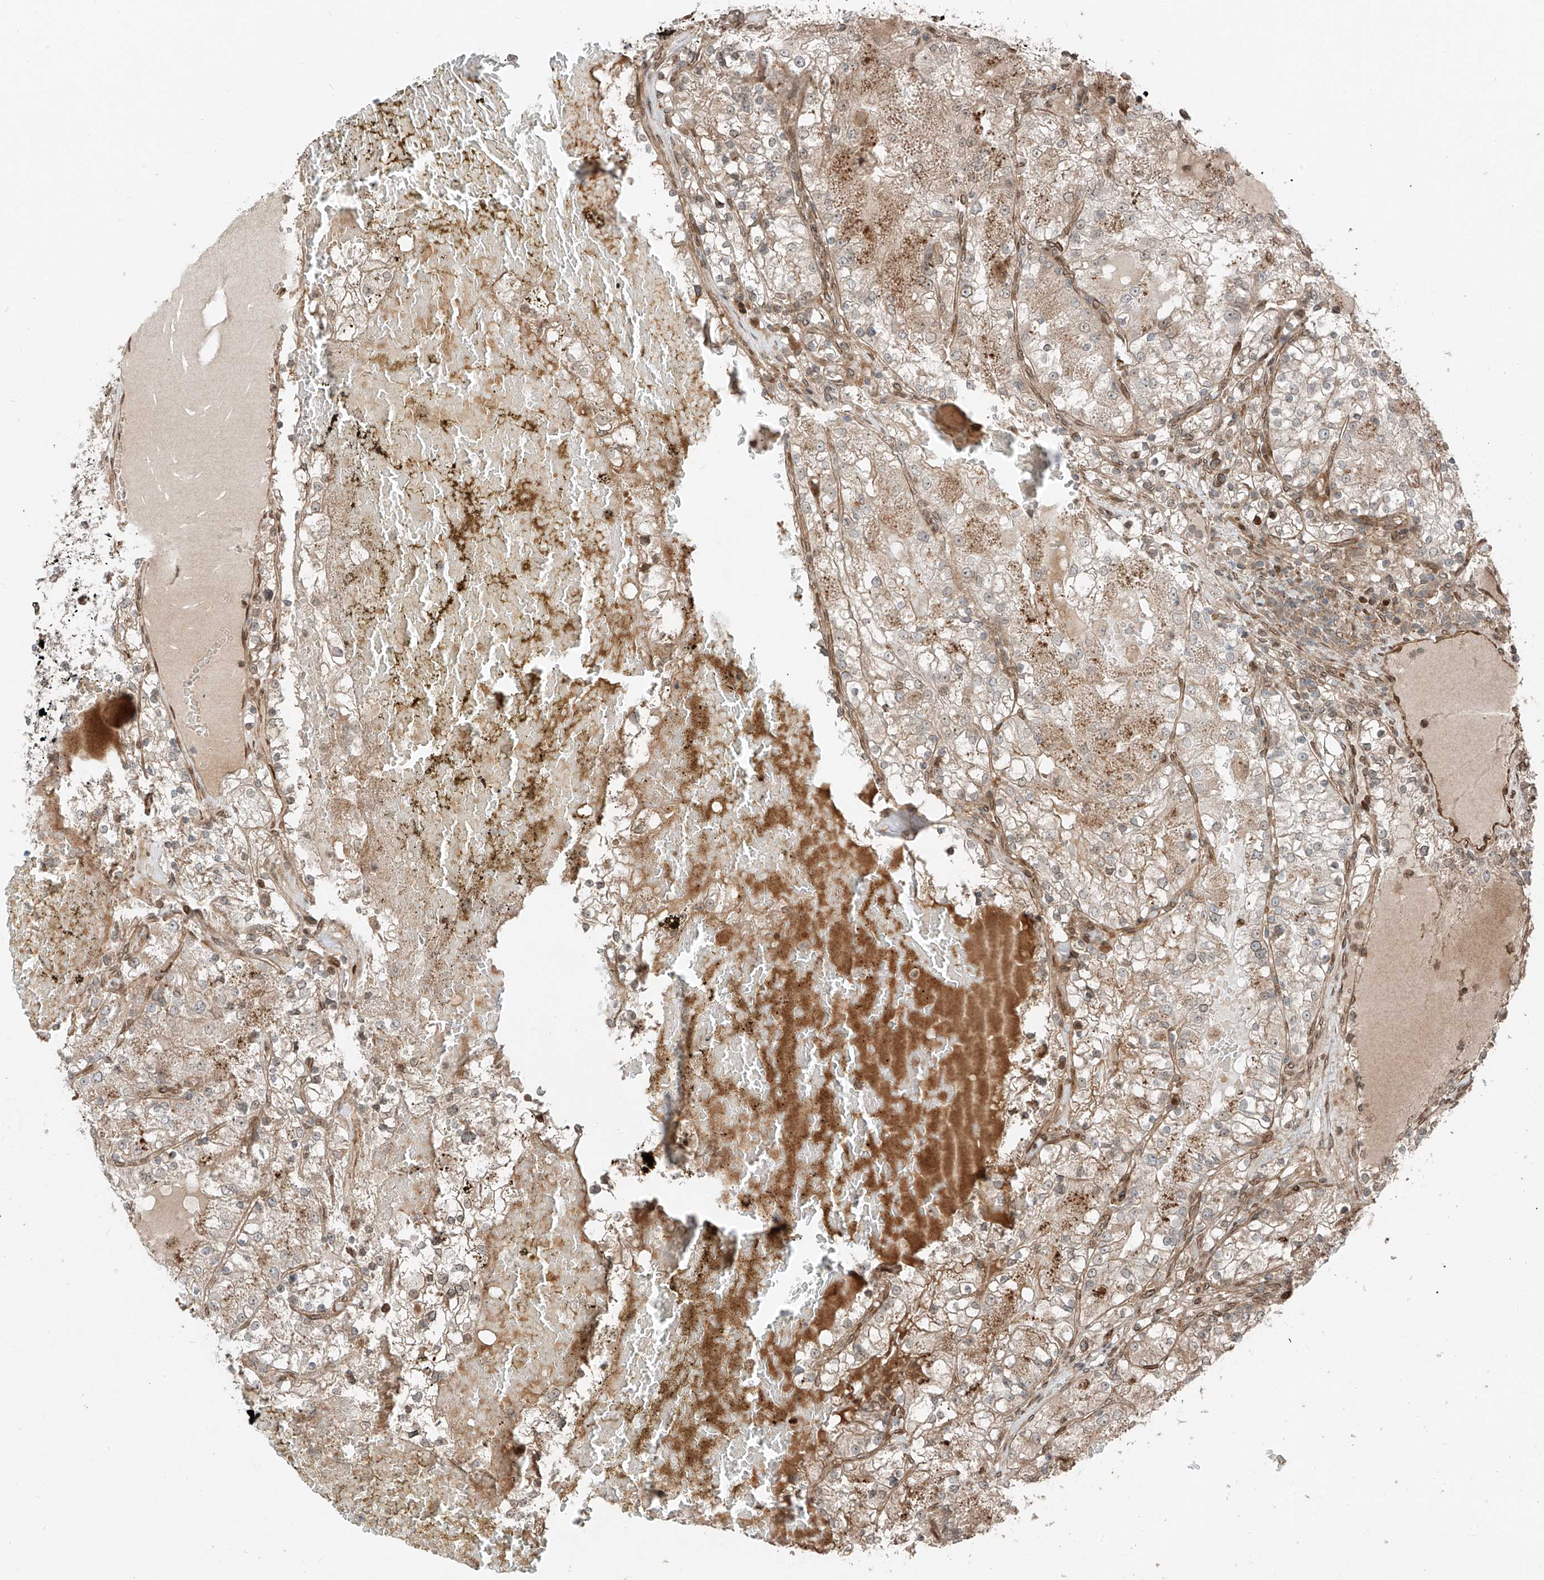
{"staining": {"intensity": "moderate", "quantity": "<25%", "location": "cytoplasmic/membranous"}, "tissue": "renal cancer", "cell_type": "Tumor cells", "image_type": "cancer", "snomed": [{"axis": "morphology", "description": "Normal tissue, NOS"}, {"axis": "morphology", "description": "Adenocarcinoma, NOS"}, {"axis": "topography", "description": "Kidney"}], "caption": "Protein analysis of renal adenocarcinoma tissue displays moderate cytoplasmic/membranous expression in about <25% of tumor cells.", "gene": "CEP162", "patient": {"sex": "male", "age": 68}}